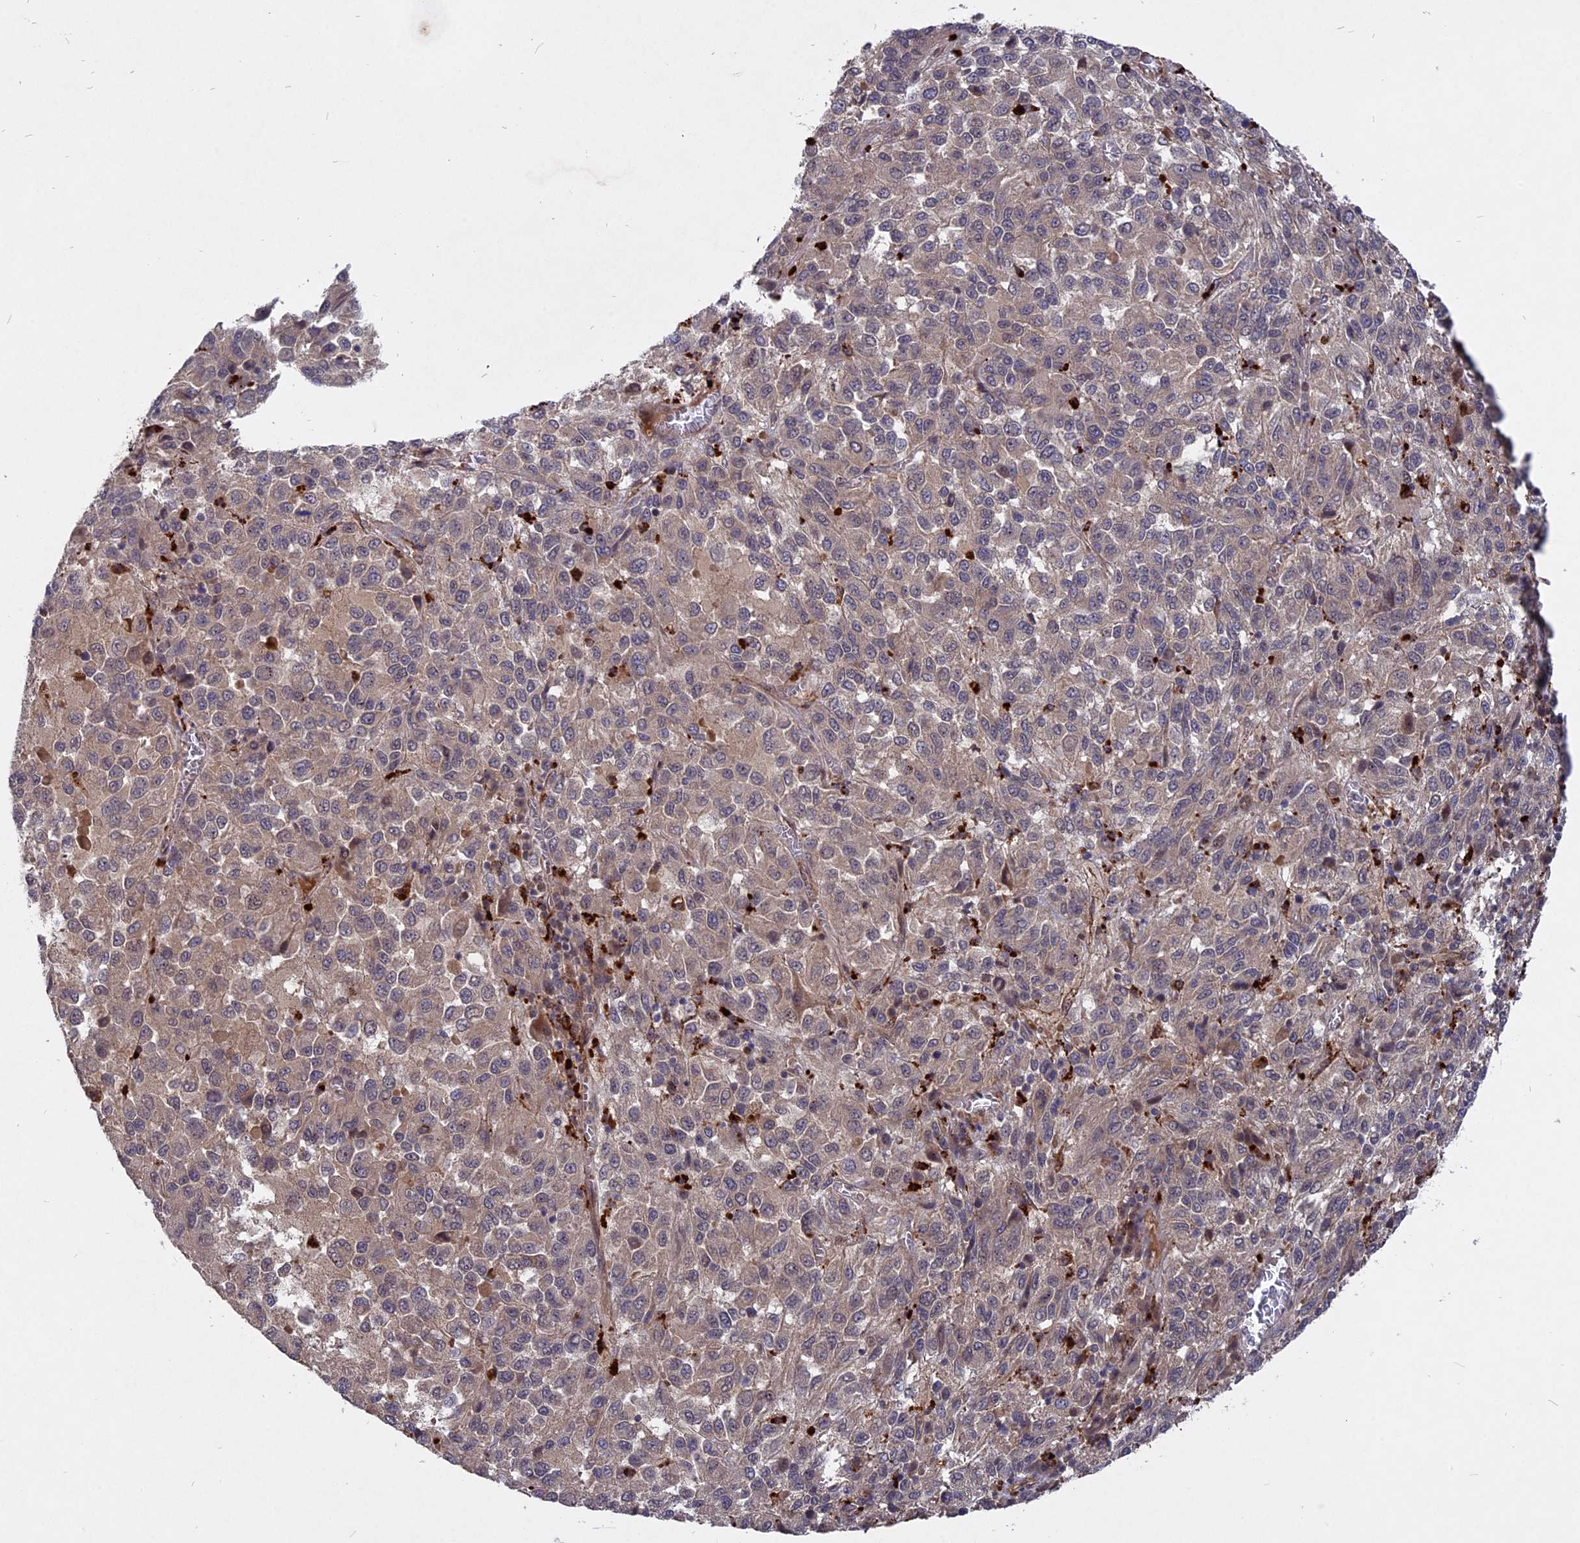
{"staining": {"intensity": "weak", "quantity": "<25%", "location": "cytoplasmic/membranous"}, "tissue": "melanoma", "cell_type": "Tumor cells", "image_type": "cancer", "snomed": [{"axis": "morphology", "description": "Malignant melanoma, Metastatic site"}, {"axis": "topography", "description": "Lung"}], "caption": "An immunohistochemistry (IHC) photomicrograph of malignant melanoma (metastatic site) is shown. There is no staining in tumor cells of malignant melanoma (metastatic site).", "gene": "NOSIP", "patient": {"sex": "male", "age": 64}}